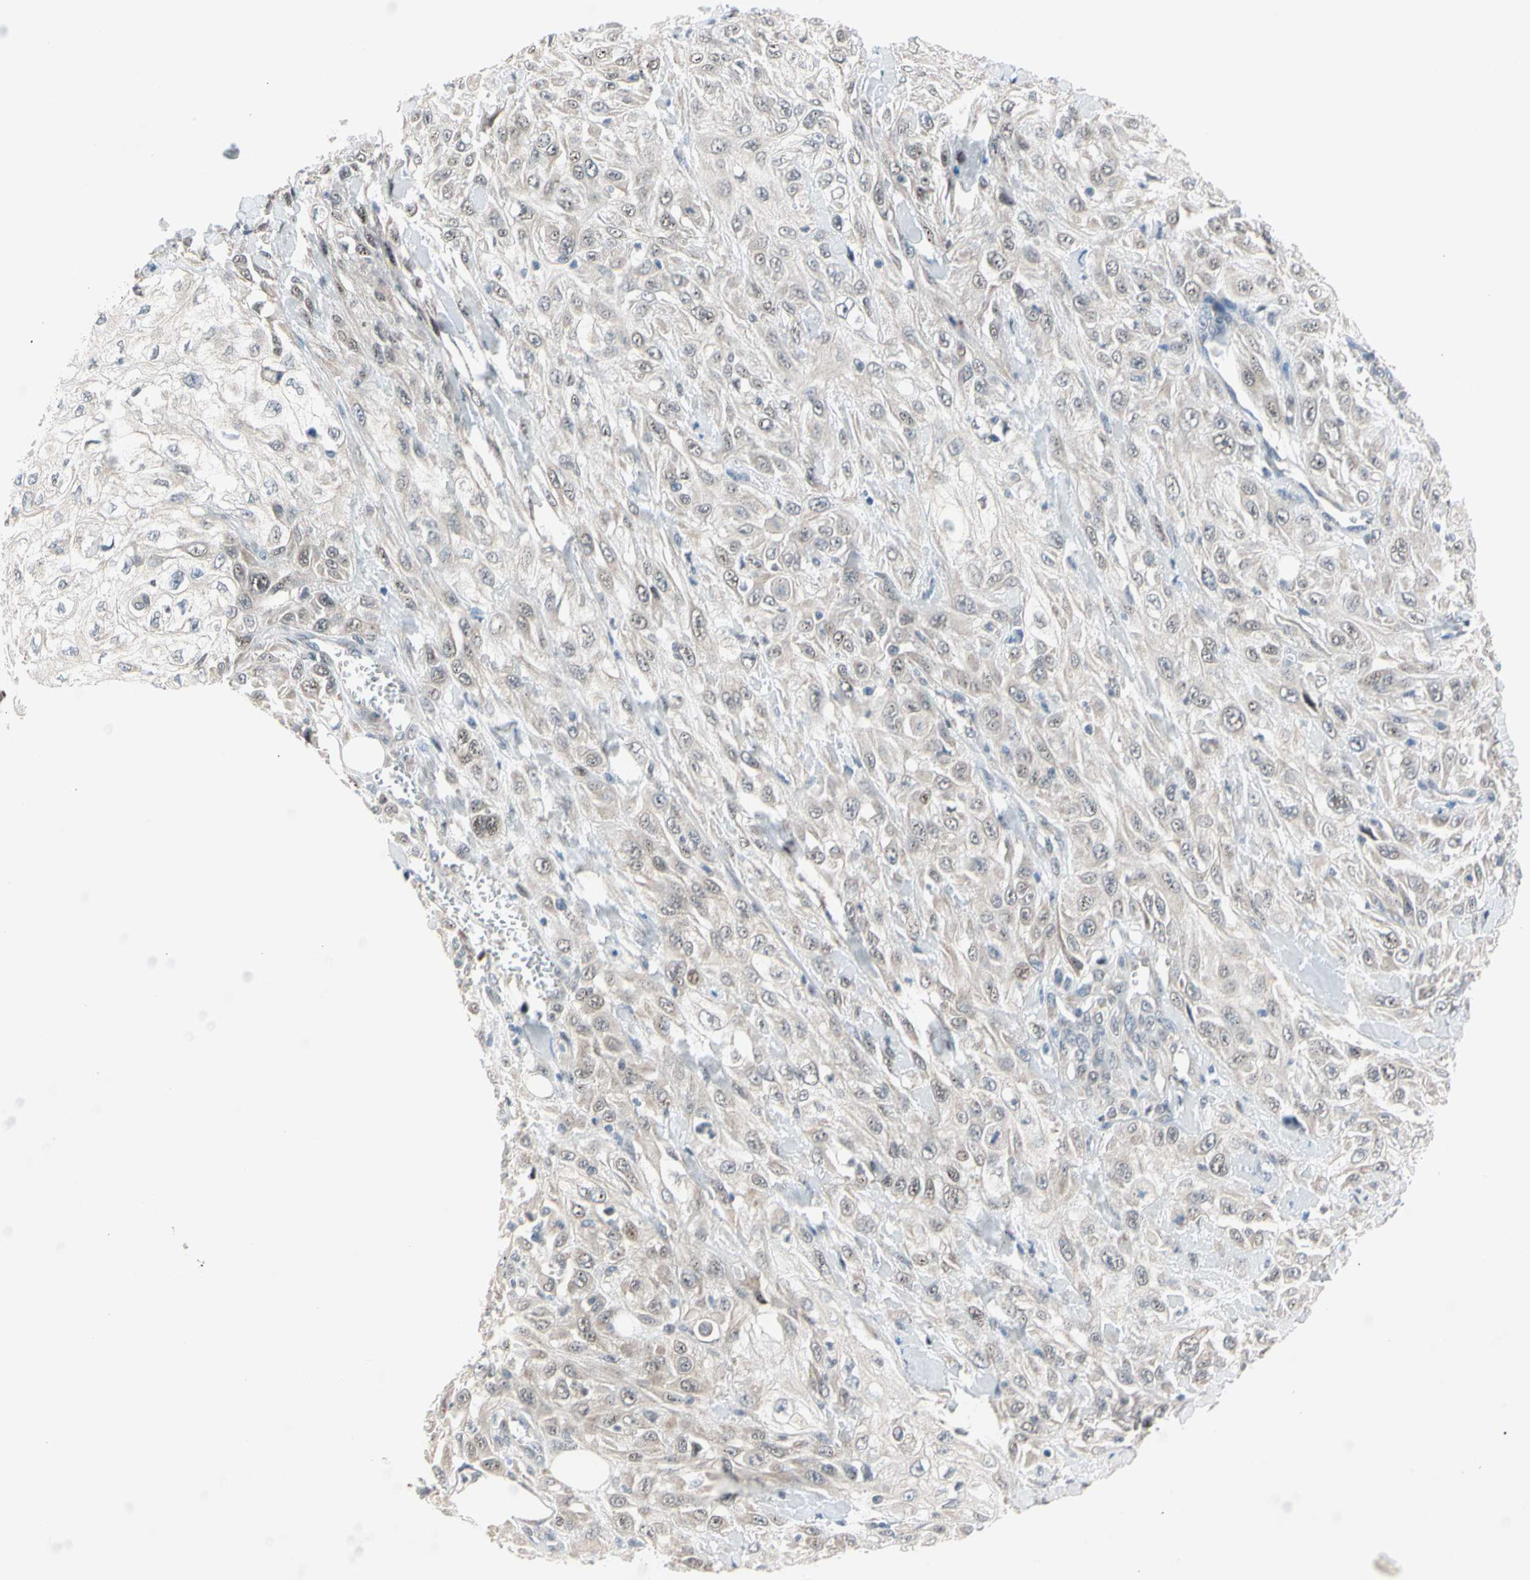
{"staining": {"intensity": "weak", "quantity": ">75%", "location": "cytoplasmic/membranous,nuclear"}, "tissue": "skin cancer", "cell_type": "Tumor cells", "image_type": "cancer", "snomed": [{"axis": "morphology", "description": "Squamous cell carcinoma, NOS"}, {"axis": "morphology", "description": "Squamous cell carcinoma, metastatic, NOS"}, {"axis": "topography", "description": "Skin"}, {"axis": "topography", "description": "Lymph node"}], "caption": "Protein expression by IHC demonstrates weak cytoplasmic/membranous and nuclear expression in approximately >75% of tumor cells in metastatic squamous cell carcinoma (skin).", "gene": "MARK1", "patient": {"sex": "male", "age": 75}}